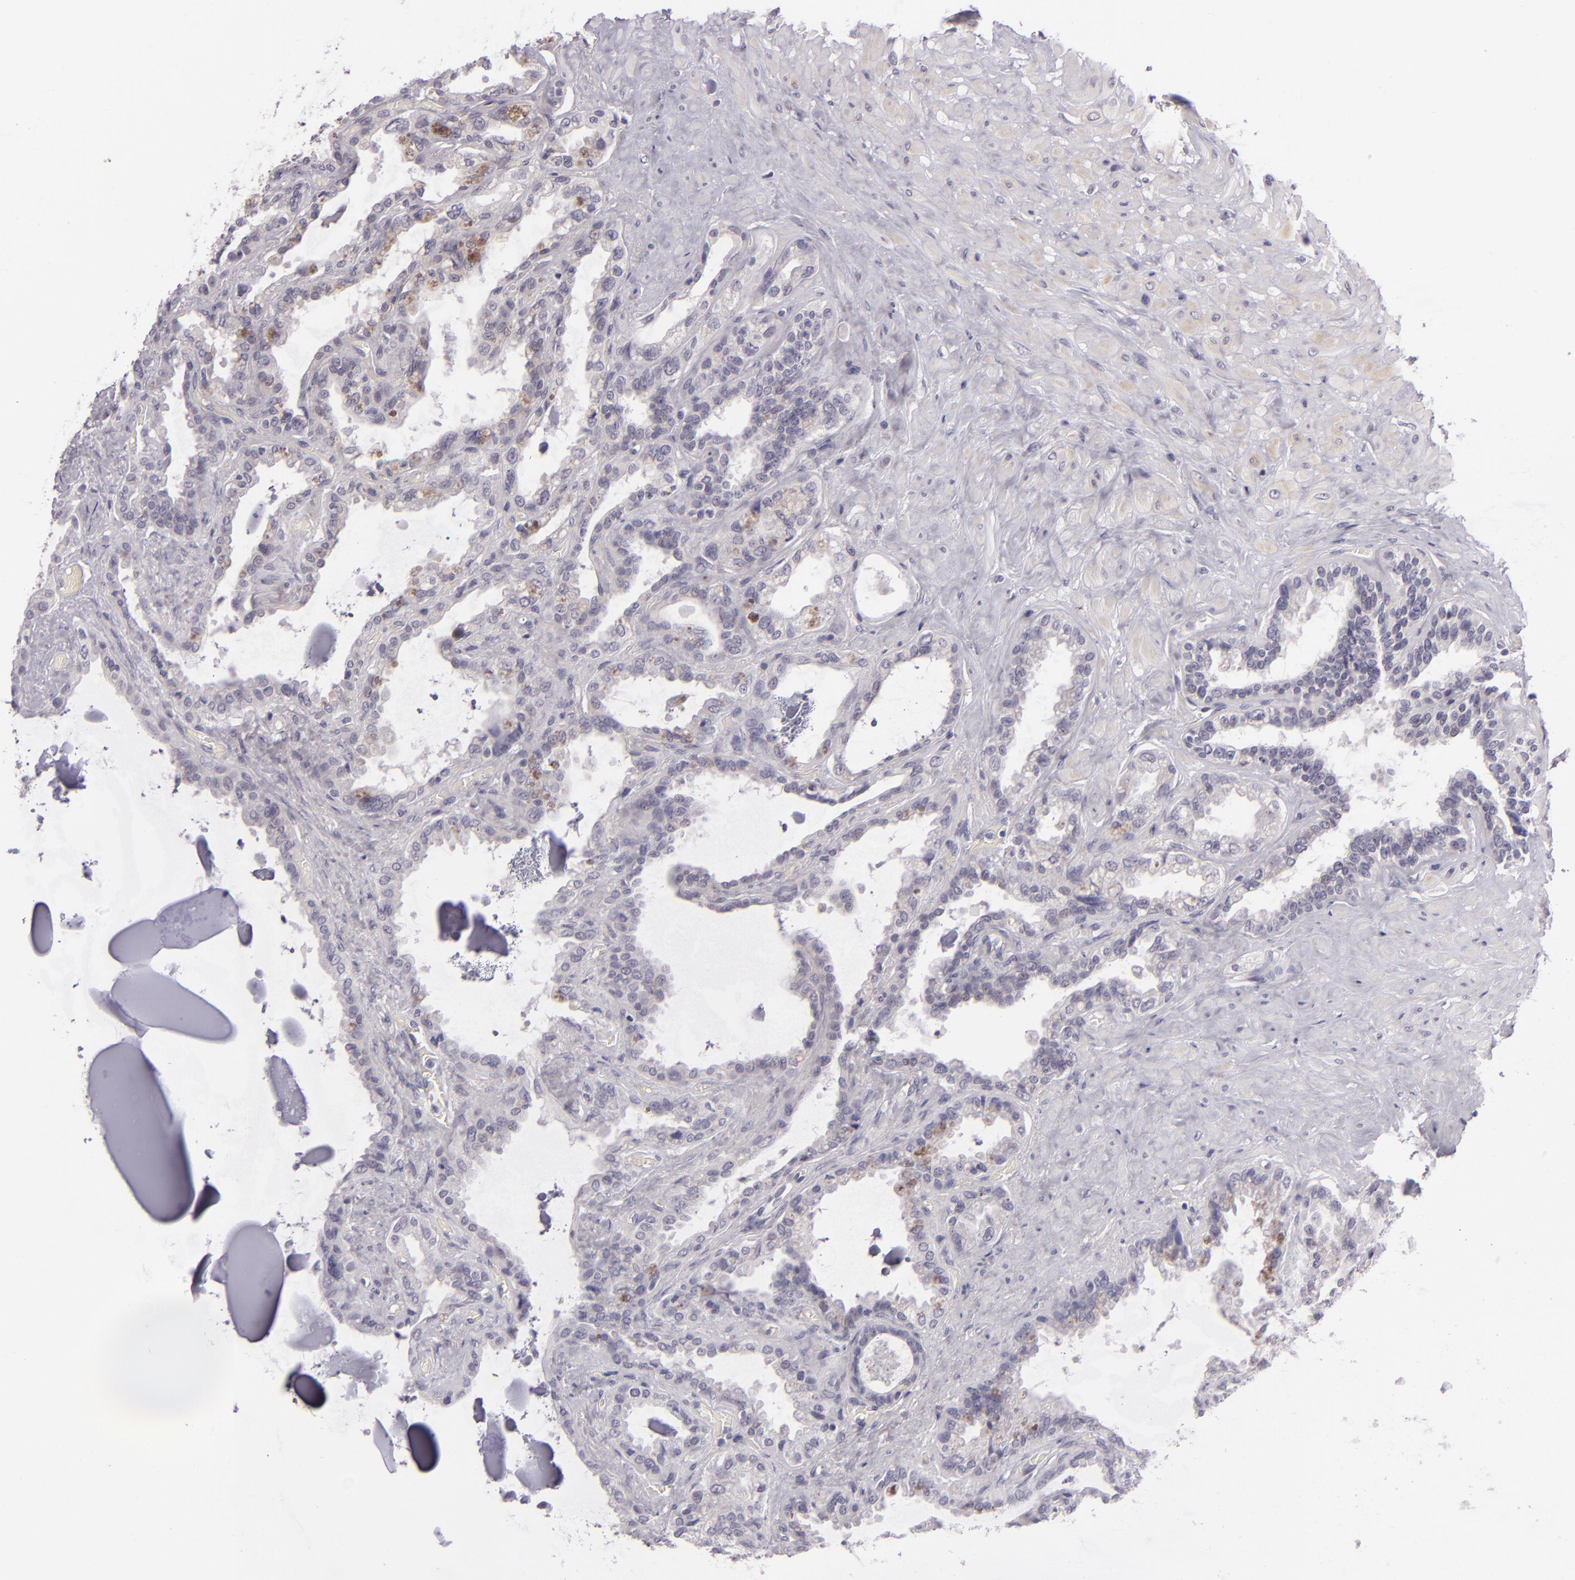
{"staining": {"intensity": "negative", "quantity": "none", "location": "none"}, "tissue": "seminal vesicle", "cell_type": "Glandular cells", "image_type": "normal", "snomed": [{"axis": "morphology", "description": "Normal tissue, NOS"}, {"axis": "morphology", "description": "Inflammation, NOS"}, {"axis": "topography", "description": "Urinary bladder"}, {"axis": "topography", "description": "Prostate"}, {"axis": "topography", "description": "Seminal veicle"}], "caption": "Immunohistochemical staining of normal seminal vesicle shows no significant staining in glandular cells.", "gene": "EGFL6", "patient": {"sex": "male", "age": 82}}